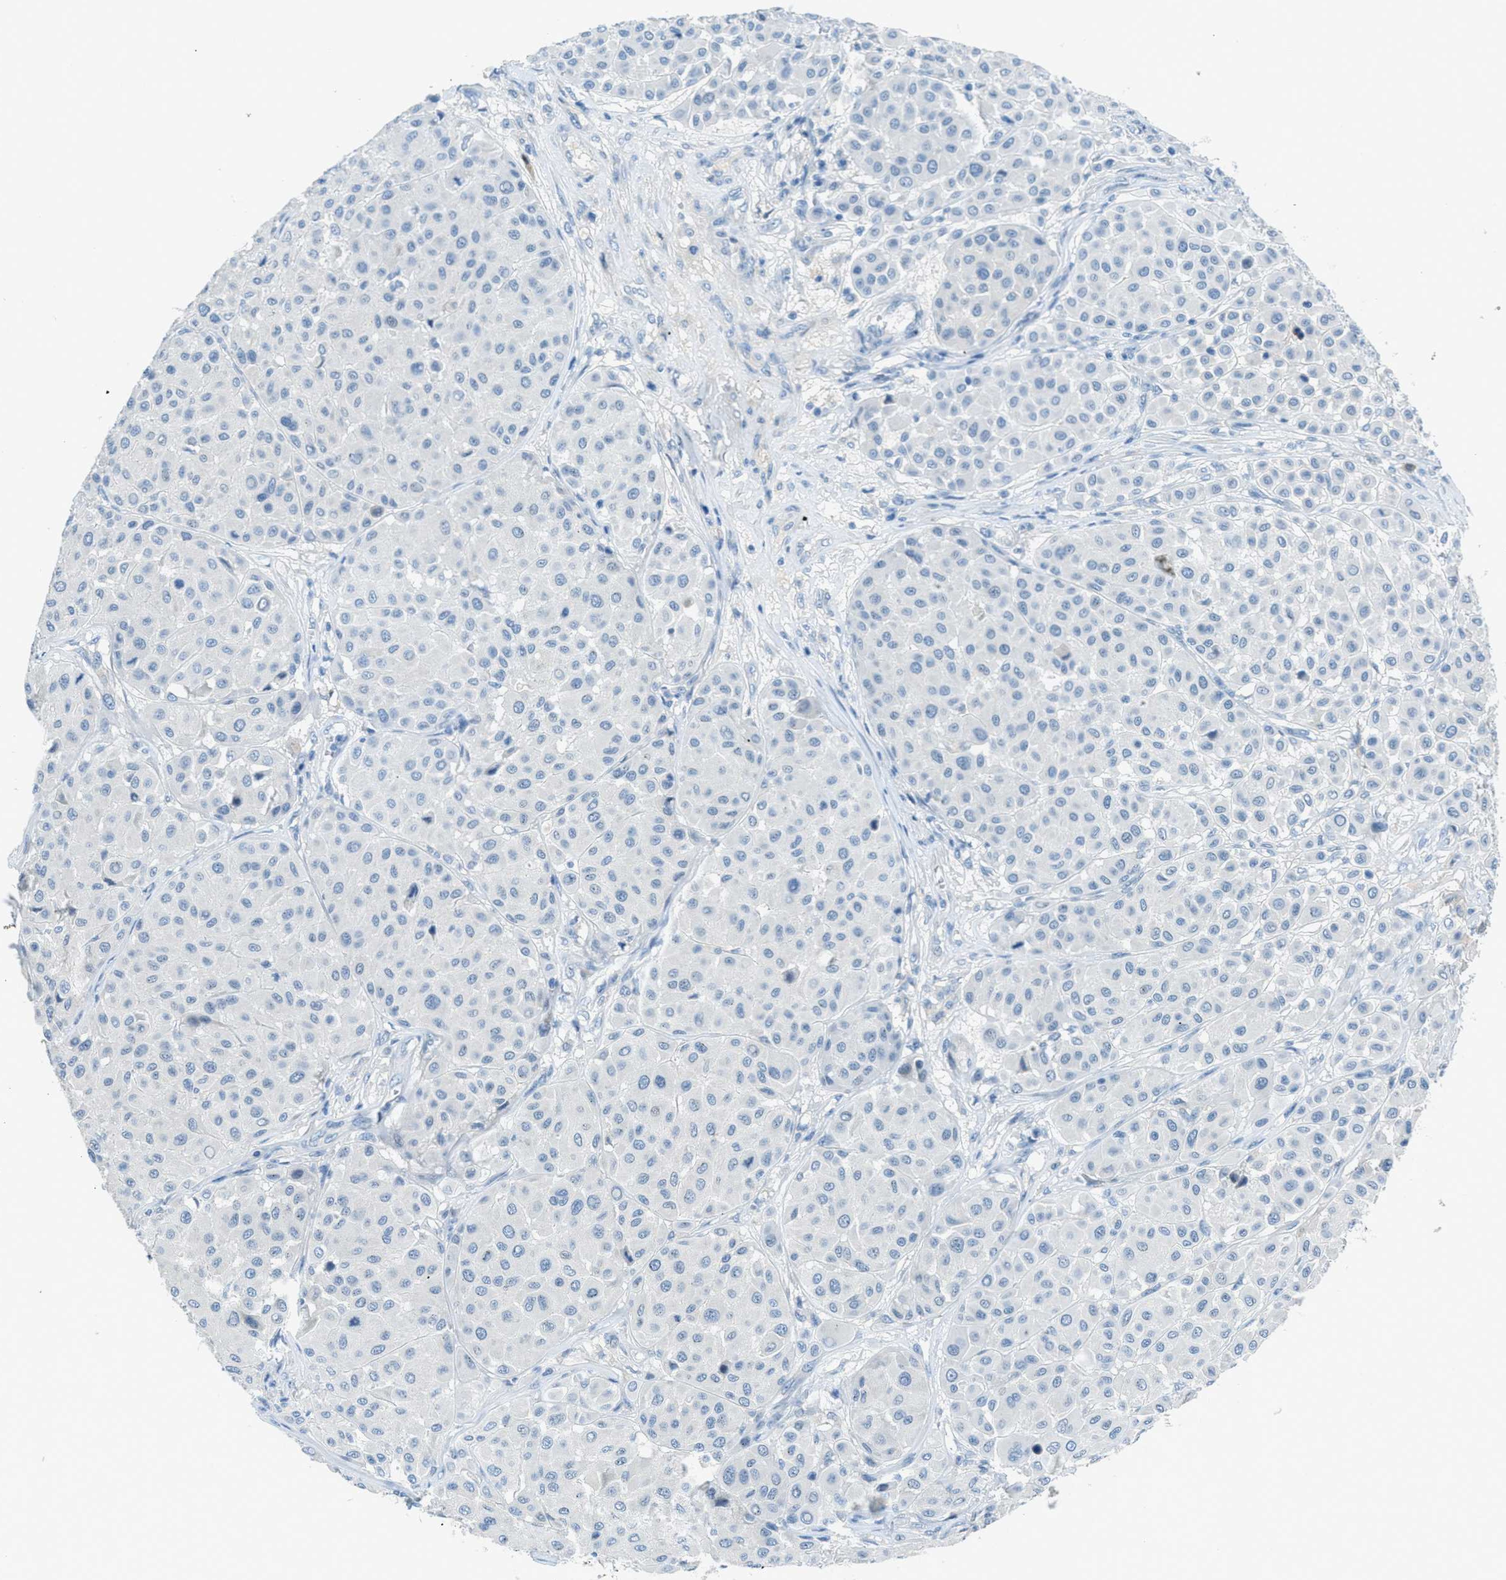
{"staining": {"intensity": "negative", "quantity": "none", "location": "none"}, "tissue": "melanoma", "cell_type": "Tumor cells", "image_type": "cancer", "snomed": [{"axis": "morphology", "description": "Malignant melanoma, Metastatic site"}, {"axis": "topography", "description": "Soft tissue"}], "caption": "Immunohistochemistry of melanoma demonstrates no staining in tumor cells. The staining was performed using DAB to visualize the protein expression in brown, while the nuclei were stained in blue with hematoxylin (Magnification: 20x).", "gene": "KLHL8", "patient": {"sex": "male", "age": 41}}